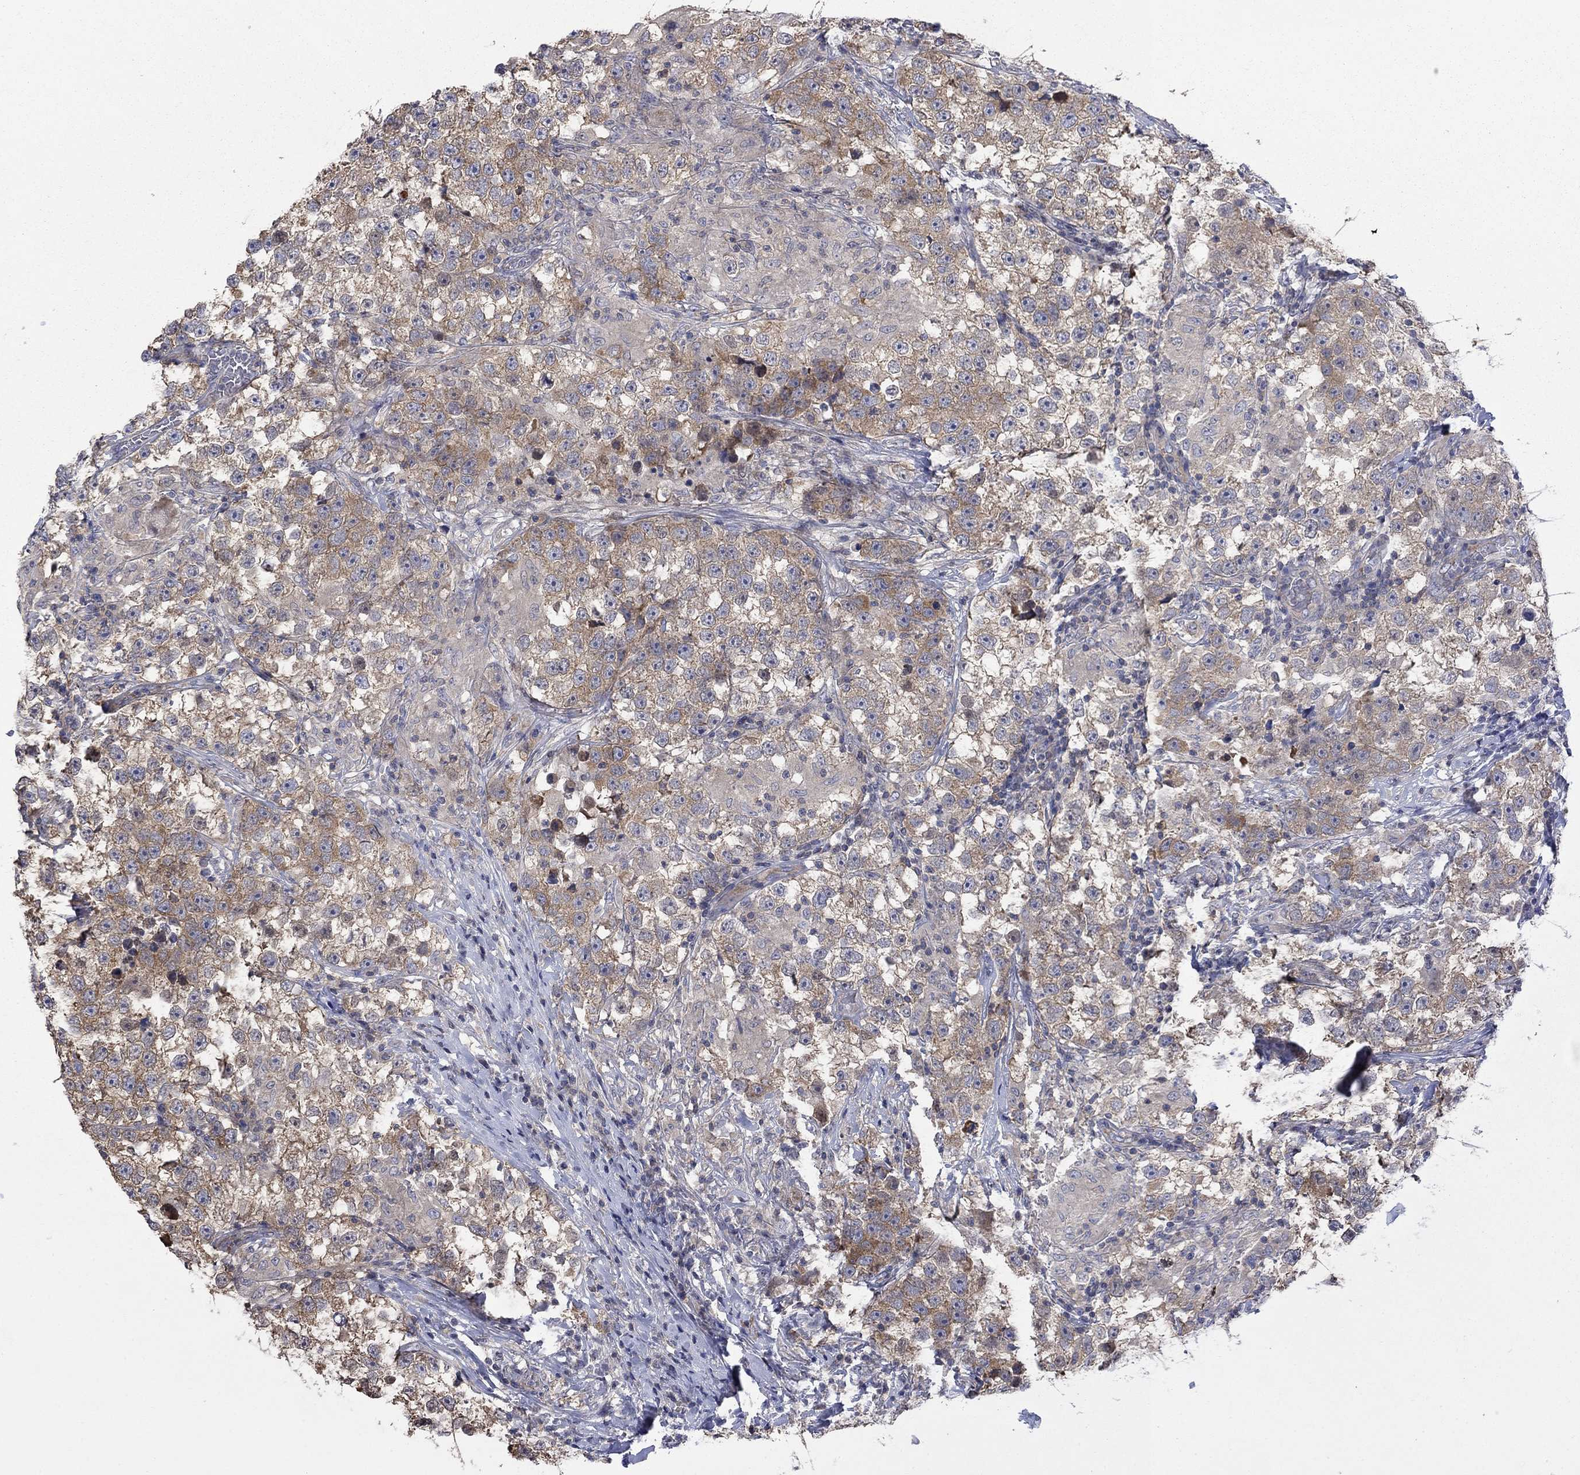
{"staining": {"intensity": "weak", "quantity": "25%-75%", "location": "cytoplasmic/membranous"}, "tissue": "testis cancer", "cell_type": "Tumor cells", "image_type": "cancer", "snomed": [{"axis": "morphology", "description": "Seminoma, NOS"}, {"axis": "topography", "description": "Testis"}], "caption": "Weak cytoplasmic/membranous protein positivity is present in about 25%-75% of tumor cells in testis cancer.", "gene": "PDZD2", "patient": {"sex": "male", "age": 46}}